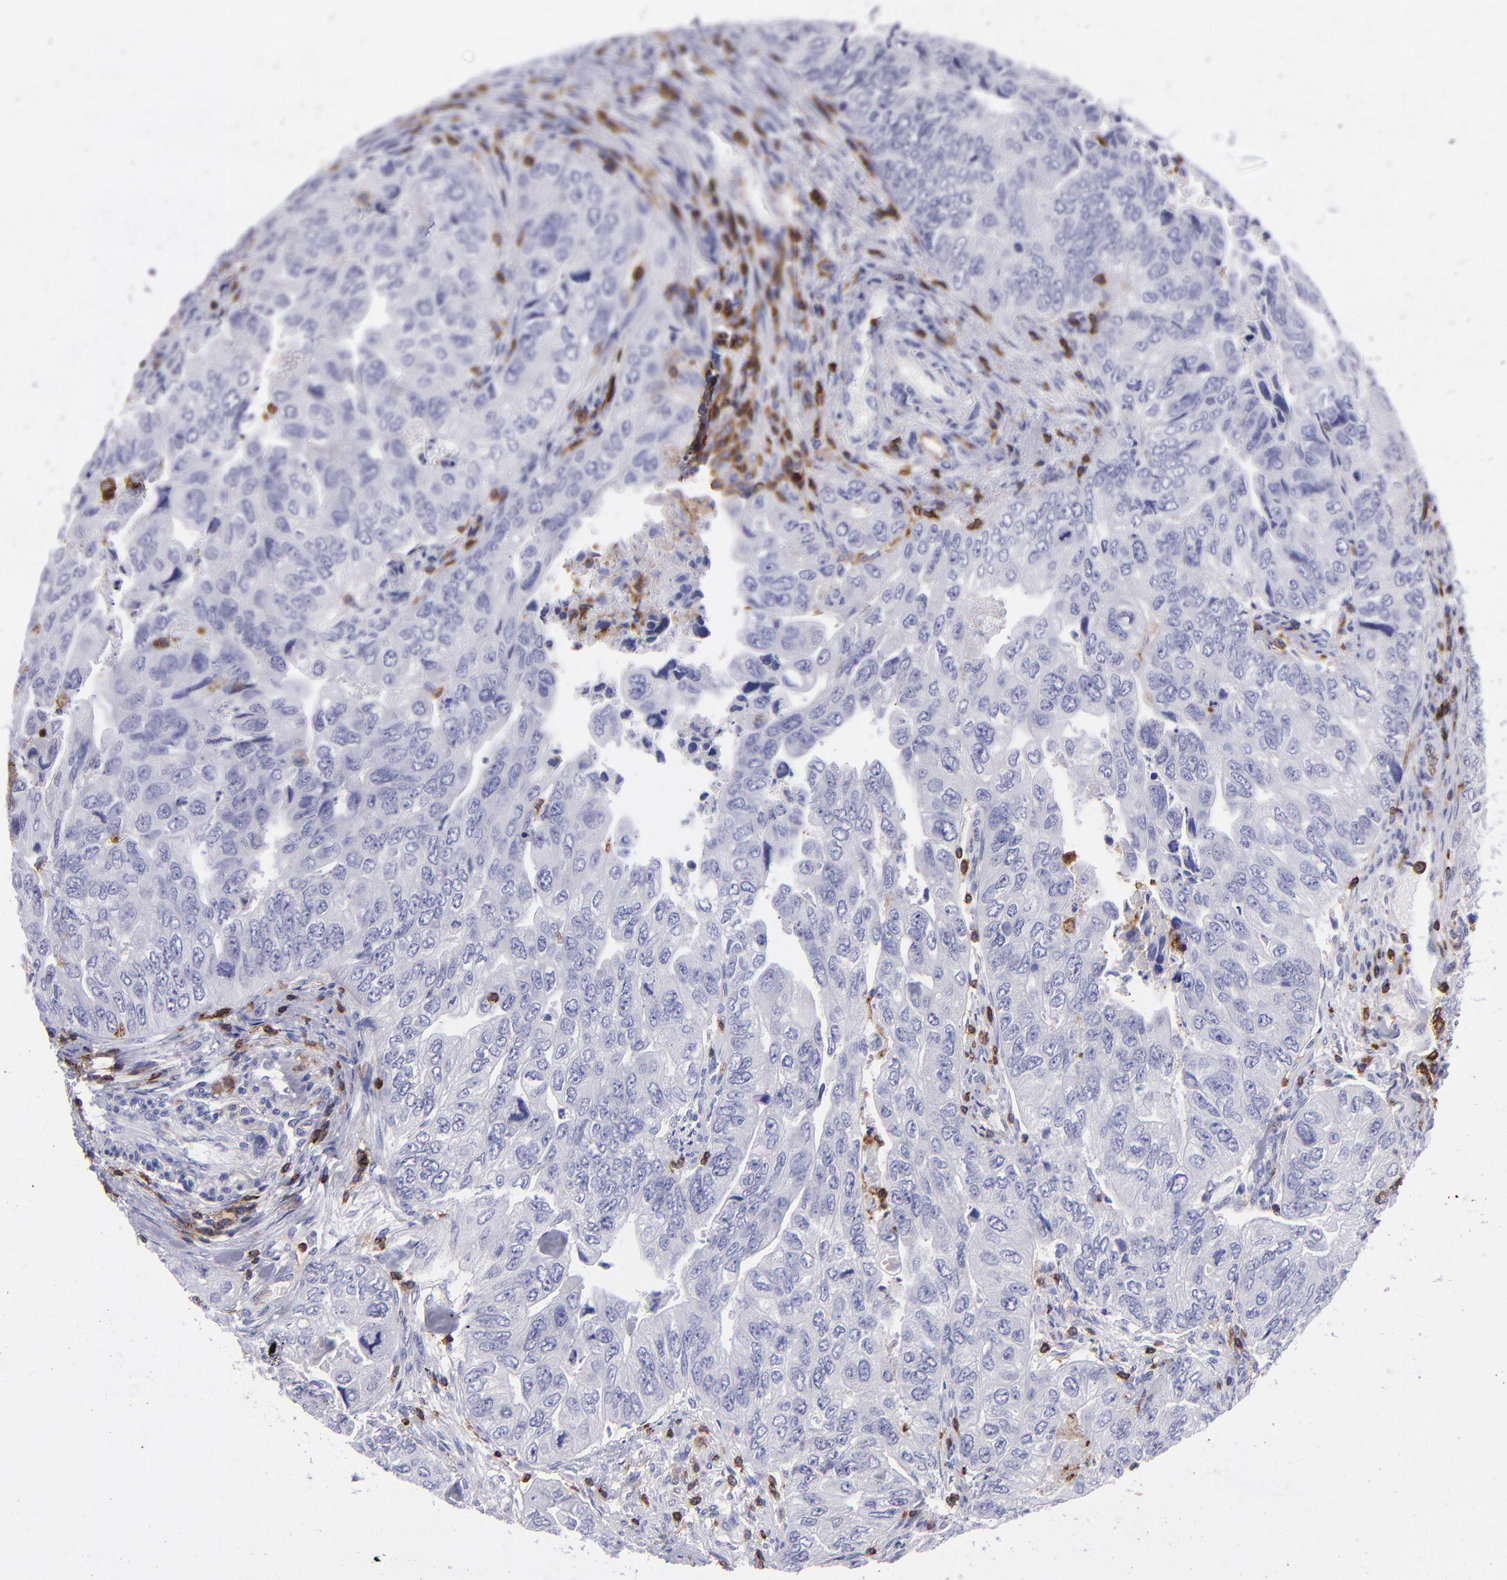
{"staining": {"intensity": "moderate", "quantity": "<25%", "location": "cytoplasmic/membranous"}, "tissue": "colorectal cancer", "cell_type": "Tumor cells", "image_type": "cancer", "snomed": [{"axis": "morphology", "description": "Adenocarcinoma, NOS"}, {"axis": "topography", "description": "Colon"}], "caption": "Immunohistochemistry micrograph of neoplastic tissue: human colorectal cancer (adenocarcinoma) stained using immunohistochemistry (IHC) exhibits low levels of moderate protein expression localized specifically in the cytoplasmic/membranous of tumor cells, appearing as a cytoplasmic/membranous brown color.", "gene": "ICAM3", "patient": {"sex": "female", "age": 11}}